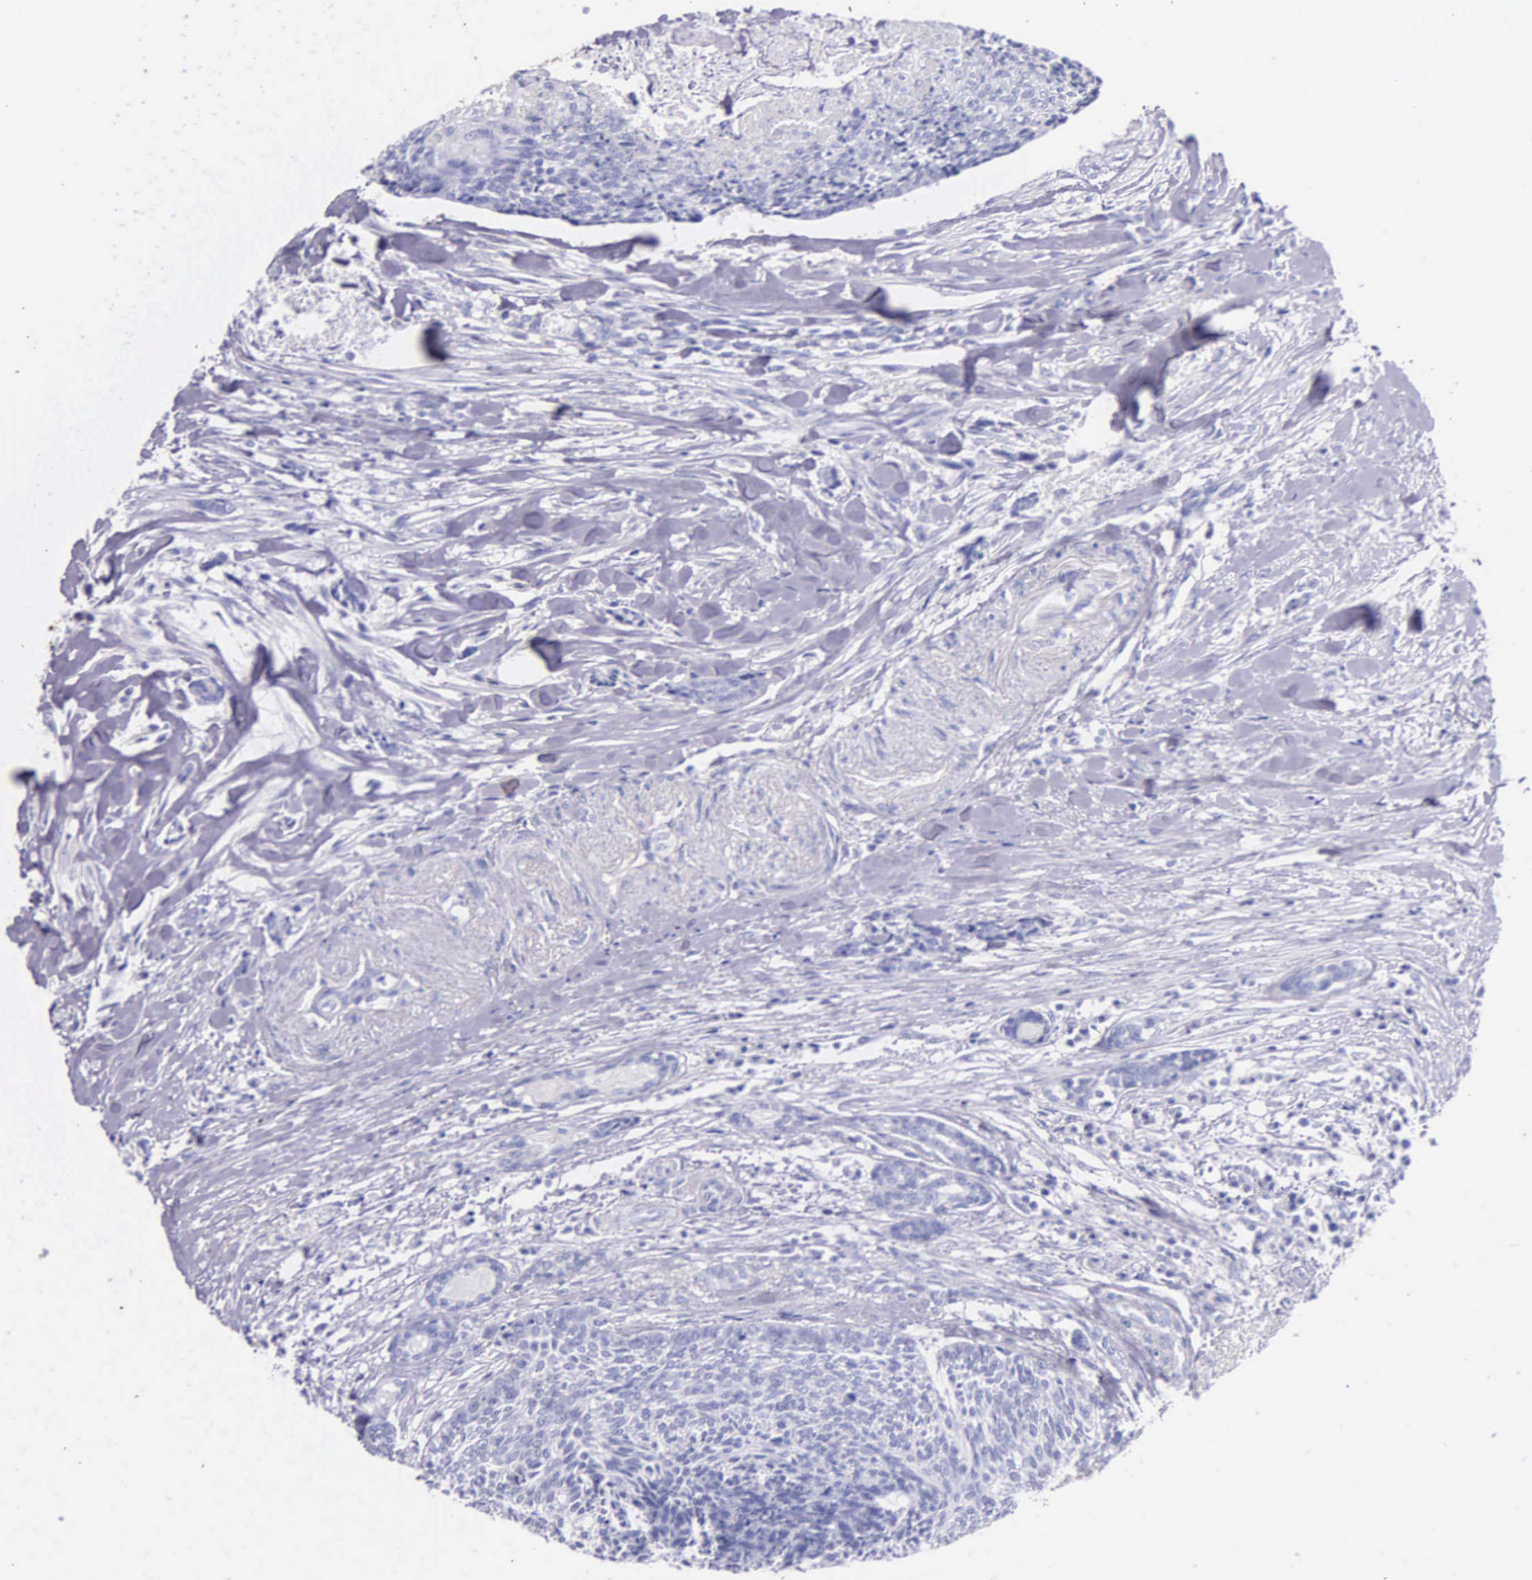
{"staining": {"intensity": "negative", "quantity": "none", "location": "none"}, "tissue": "head and neck cancer", "cell_type": "Tumor cells", "image_type": "cancer", "snomed": [{"axis": "morphology", "description": "Squamous cell carcinoma, NOS"}, {"axis": "topography", "description": "Salivary gland"}, {"axis": "topography", "description": "Head-Neck"}], "caption": "High power microscopy photomicrograph of an immunohistochemistry image of head and neck squamous cell carcinoma, revealing no significant staining in tumor cells.", "gene": "KLK3", "patient": {"sex": "male", "age": 70}}